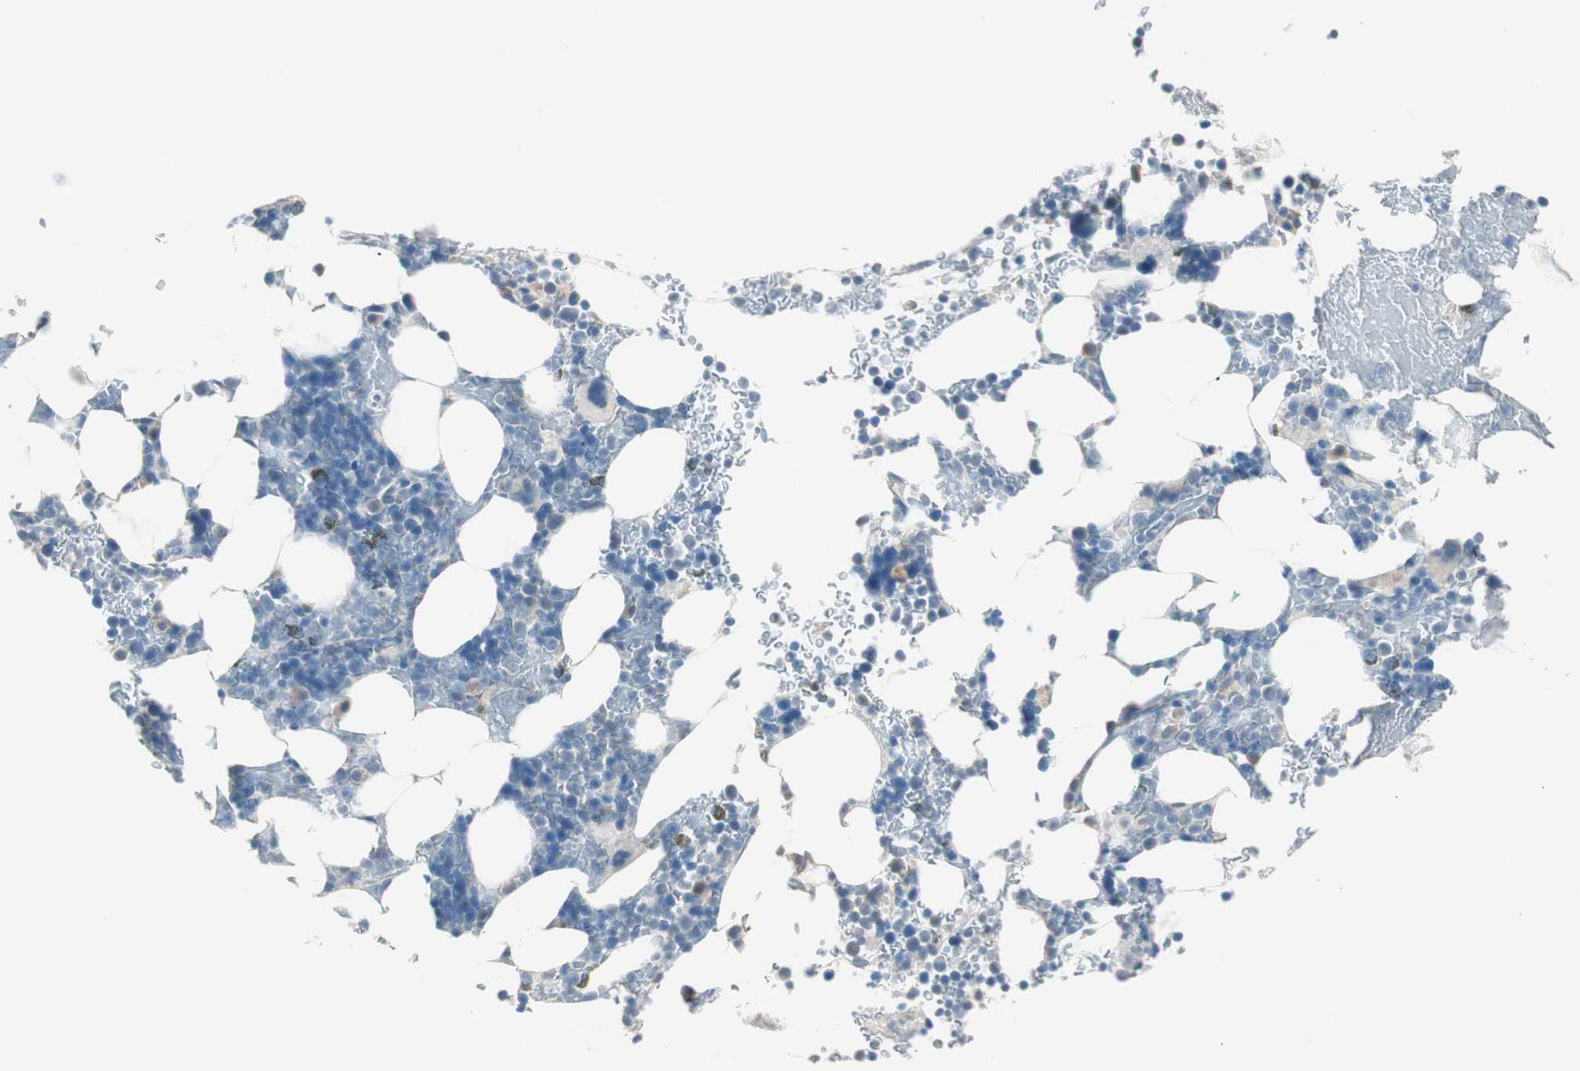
{"staining": {"intensity": "moderate", "quantity": "<25%", "location": "cytoplasmic/membranous"}, "tissue": "bone marrow", "cell_type": "Hematopoietic cells", "image_type": "normal", "snomed": [{"axis": "morphology", "description": "Normal tissue, NOS"}, {"axis": "topography", "description": "Bone marrow"}], "caption": "High-power microscopy captured an immunohistochemistry (IHC) image of normal bone marrow, revealing moderate cytoplasmic/membranous staining in approximately <25% of hematopoietic cells.", "gene": "ITLN2", "patient": {"sex": "female", "age": 73}}